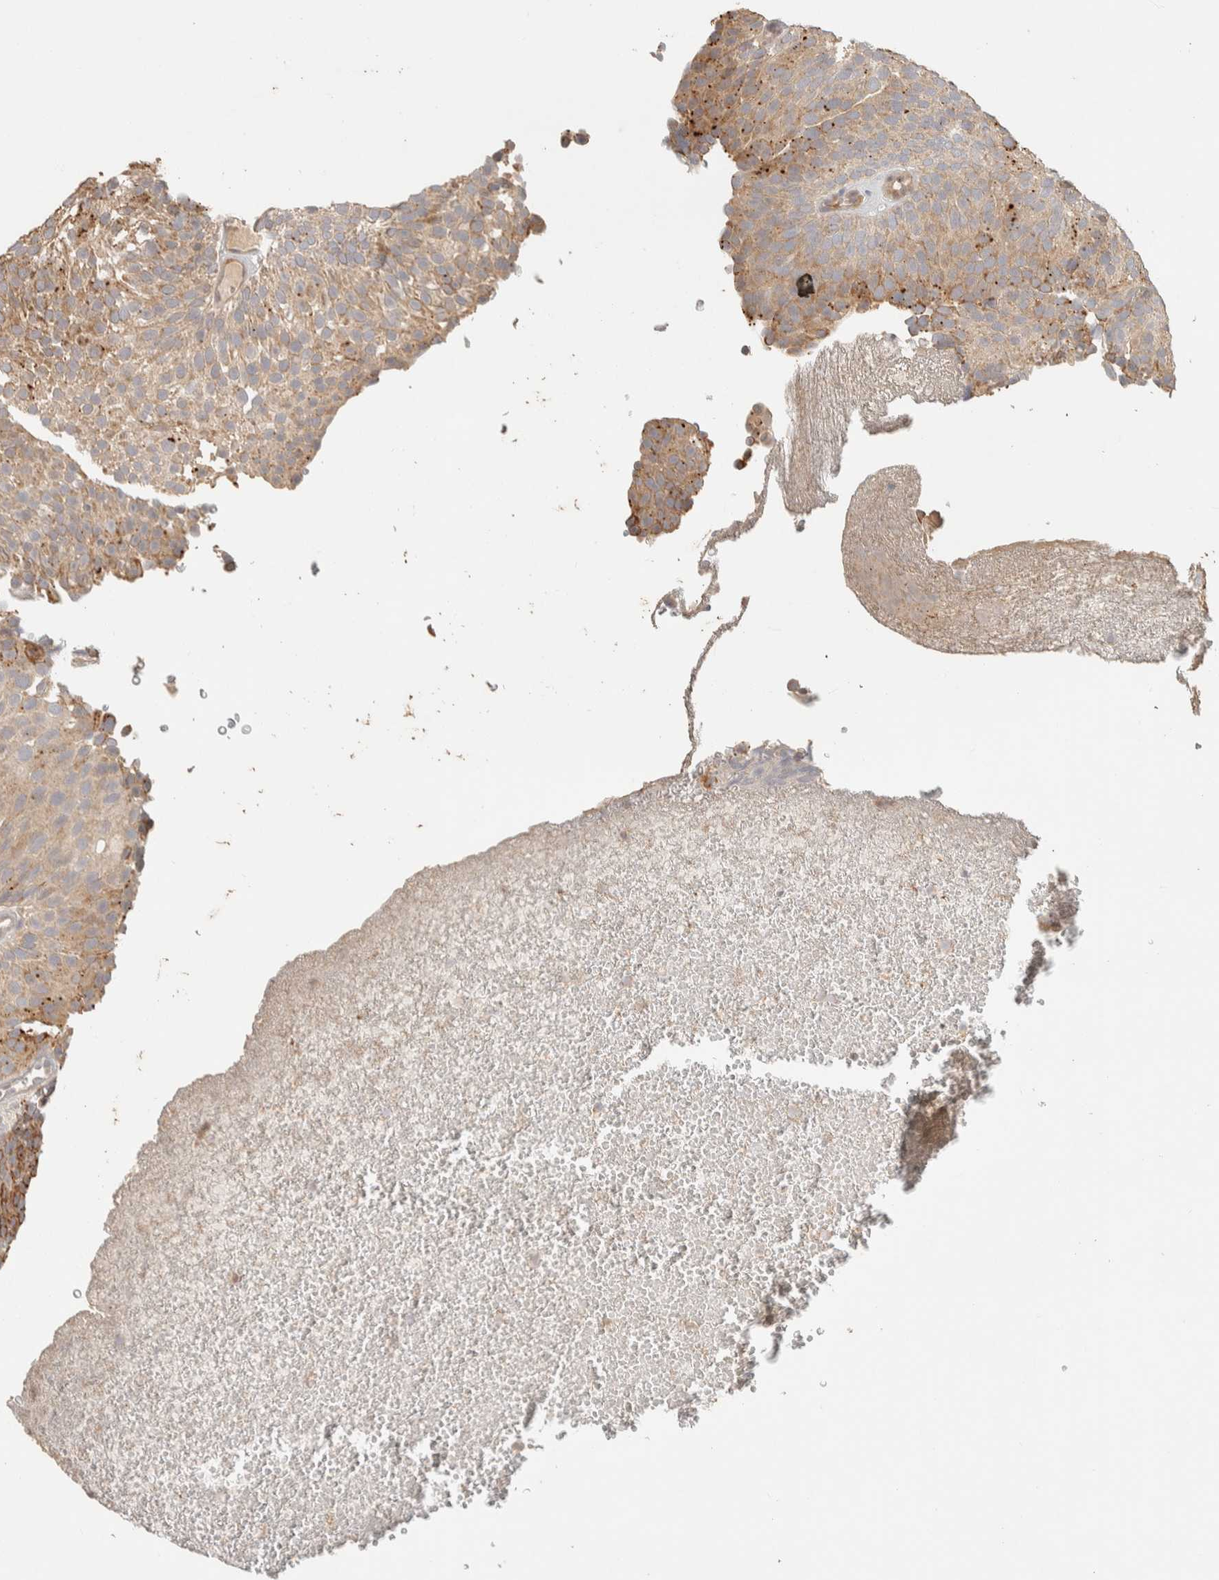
{"staining": {"intensity": "weak", "quantity": ">75%", "location": "cytoplasmic/membranous"}, "tissue": "urothelial cancer", "cell_type": "Tumor cells", "image_type": "cancer", "snomed": [{"axis": "morphology", "description": "Urothelial carcinoma, Low grade"}, {"axis": "topography", "description": "Urinary bladder"}], "caption": "Protein expression analysis of urothelial carcinoma (low-grade) reveals weak cytoplasmic/membranous staining in about >75% of tumor cells.", "gene": "ITPA", "patient": {"sex": "male", "age": 78}}